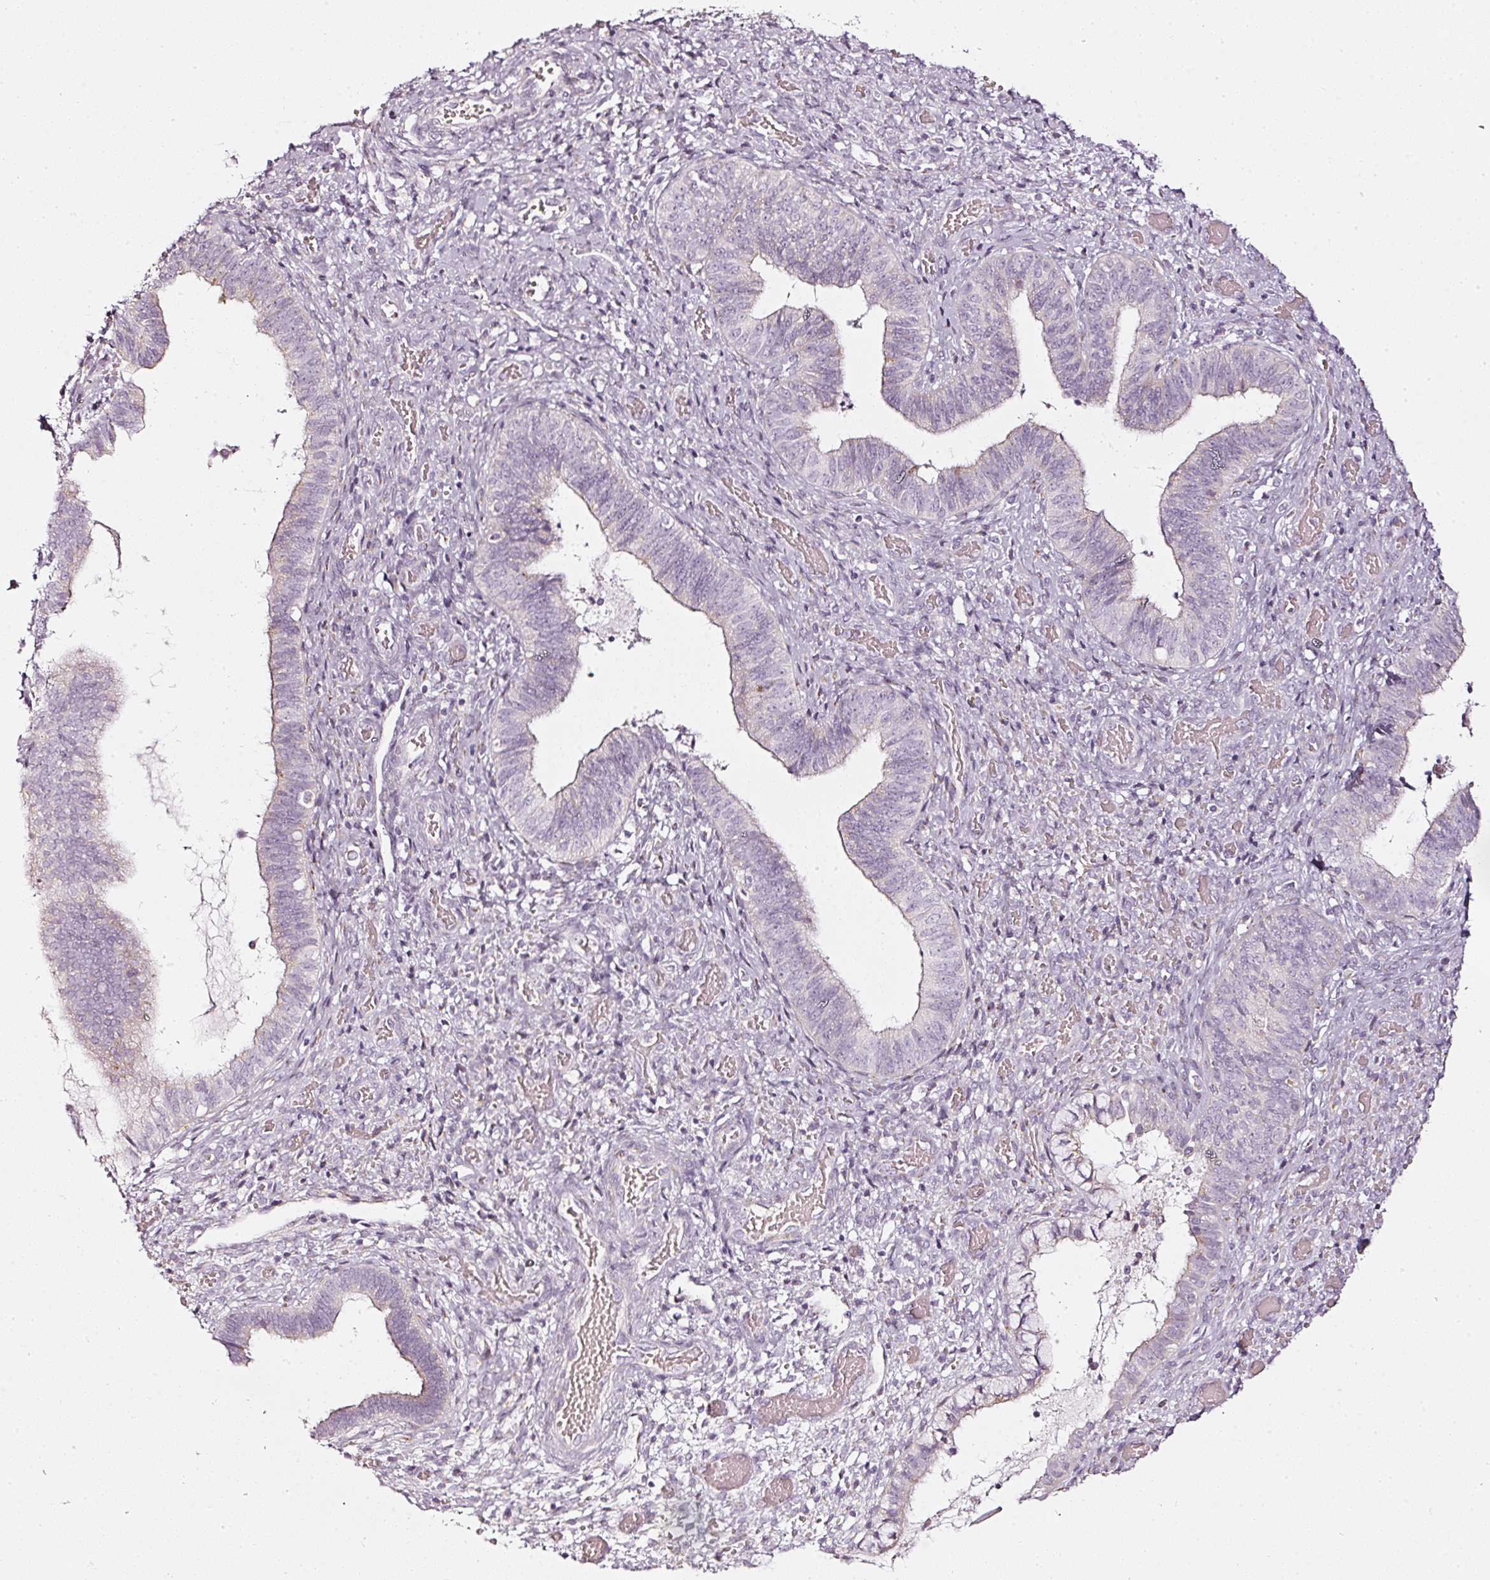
{"staining": {"intensity": "negative", "quantity": "none", "location": "none"}, "tissue": "cervical cancer", "cell_type": "Tumor cells", "image_type": "cancer", "snomed": [{"axis": "morphology", "description": "Squamous cell carcinoma, NOS"}, {"axis": "topography", "description": "Cervix"}], "caption": "High magnification brightfield microscopy of cervical cancer (squamous cell carcinoma) stained with DAB (brown) and counterstained with hematoxylin (blue): tumor cells show no significant positivity.", "gene": "SDF4", "patient": {"sex": "female", "age": 59}}